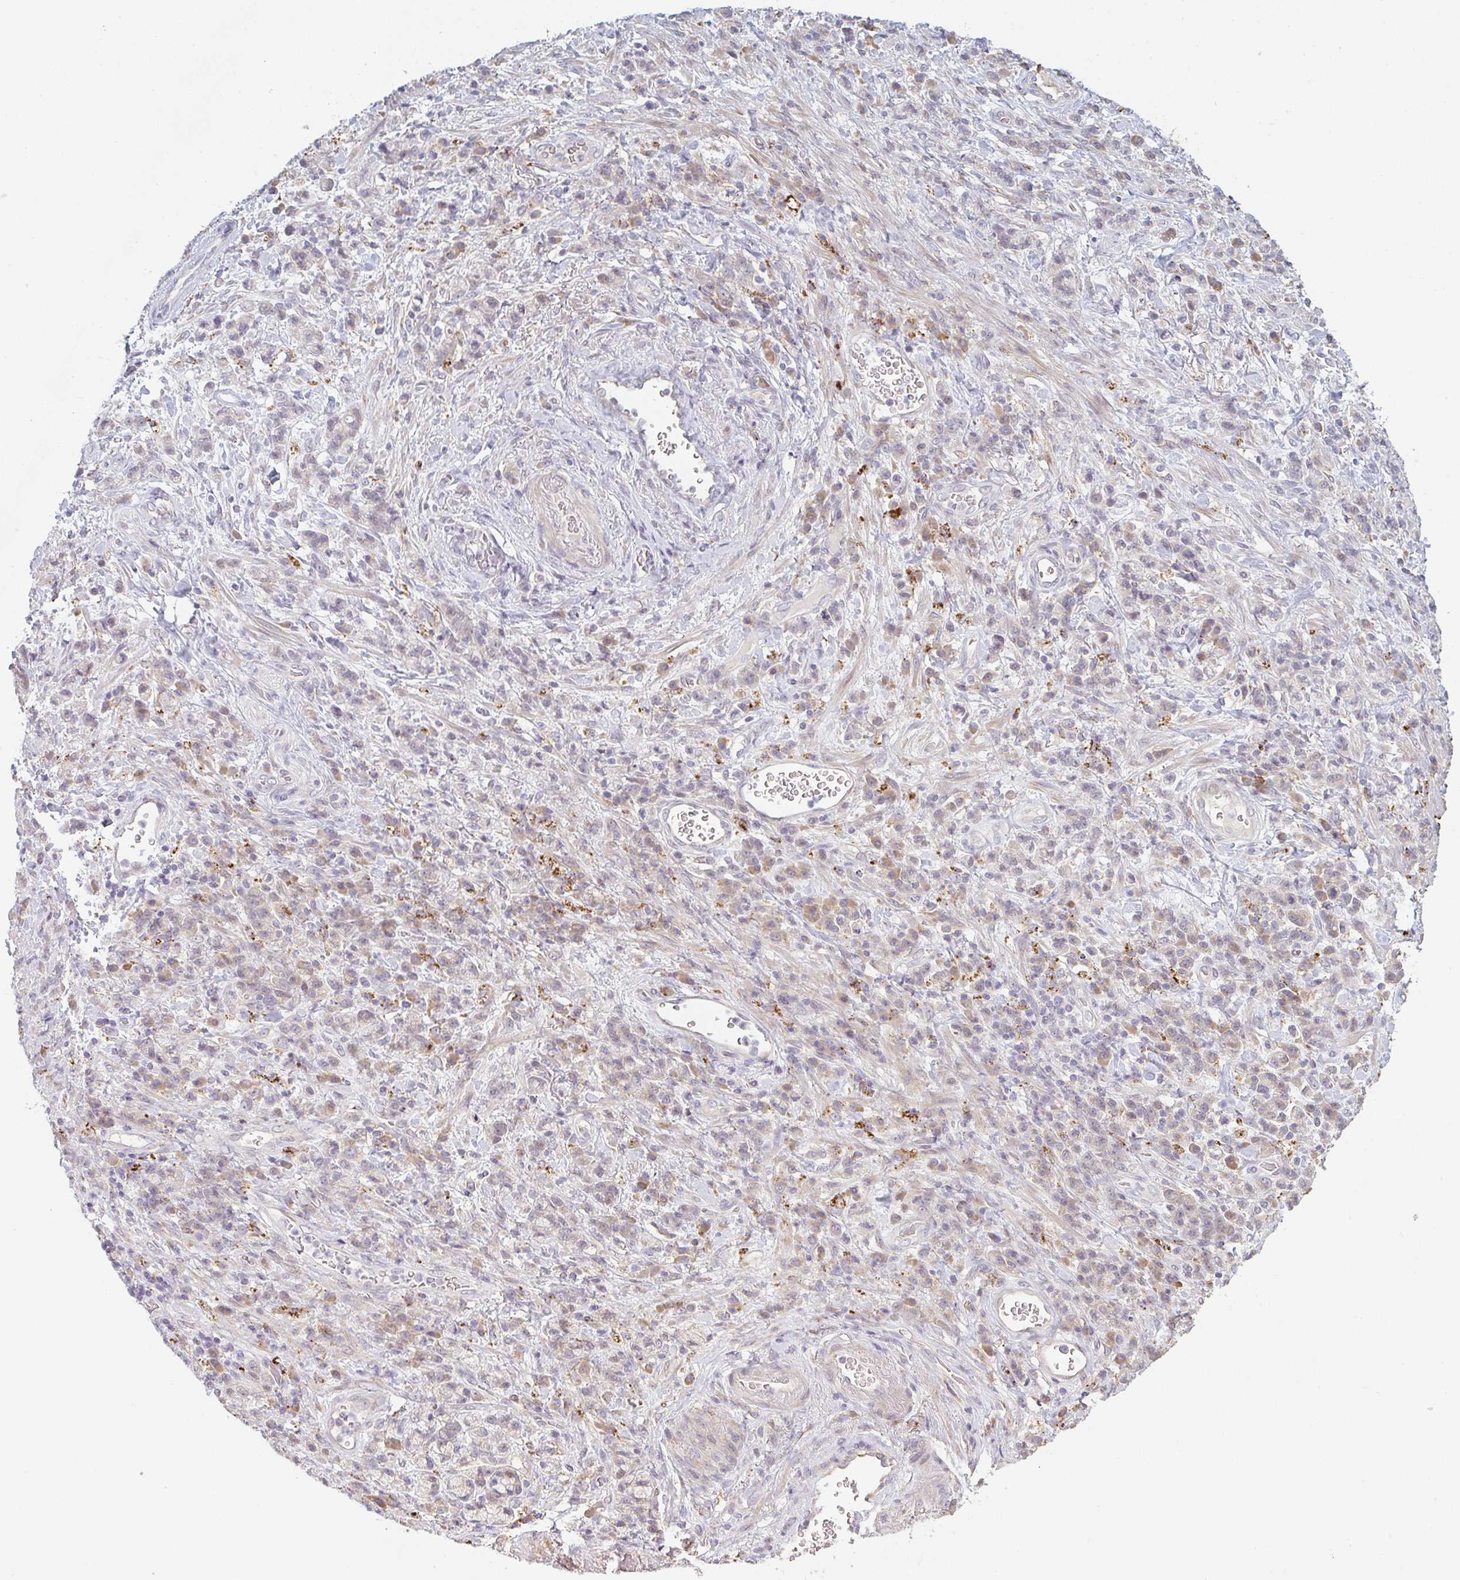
{"staining": {"intensity": "weak", "quantity": "<25%", "location": "cytoplasmic/membranous"}, "tissue": "stomach cancer", "cell_type": "Tumor cells", "image_type": "cancer", "snomed": [{"axis": "morphology", "description": "Adenocarcinoma, NOS"}, {"axis": "topography", "description": "Stomach"}], "caption": "Tumor cells are negative for brown protein staining in stomach adenocarcinoma.", "gene": "TMEM237", "patient": {"sex": "male", "age": 76}}